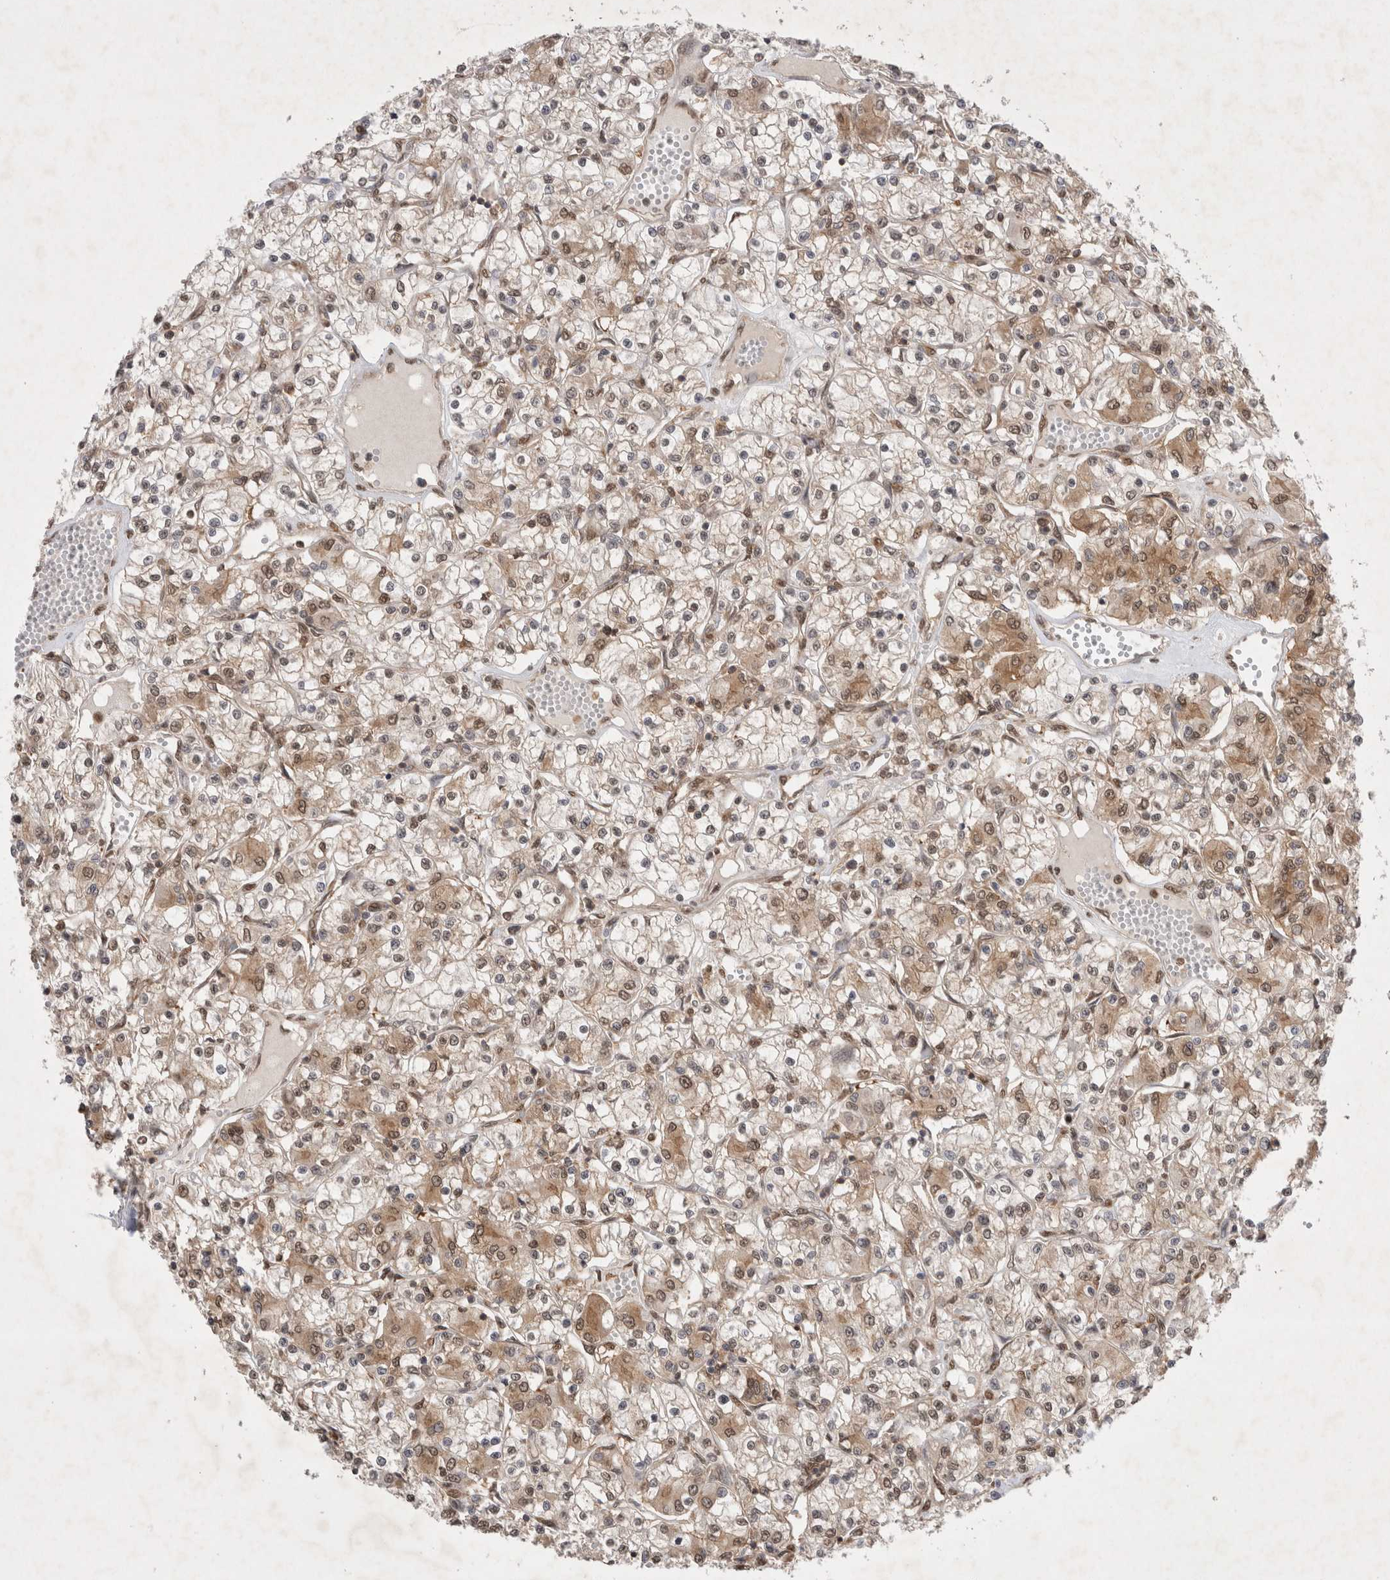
{"staining": {"intensity": "moderate", "quantity": "<25%", "location": "cytoplasmic/membranous"}, "tissue": "renal cancer", "cell_type": "Tumor cells", "image_type": "cancer", "snomed": [{"axis": "morphology", "description": "Adenocarcinoma, NOS"}, {"axis": "topography", "description": "Kidney"}], "caption": "Renal cancer was stained to show a protein in brown. There is low levels of moderate cytoplasmic/membranous positivity in about <25% of tumor cells. The protein is shown in brown color, while the nuclei are stained blue.", "gene": "WIPF2", "patient": {"sex": "female", "age": 59}}